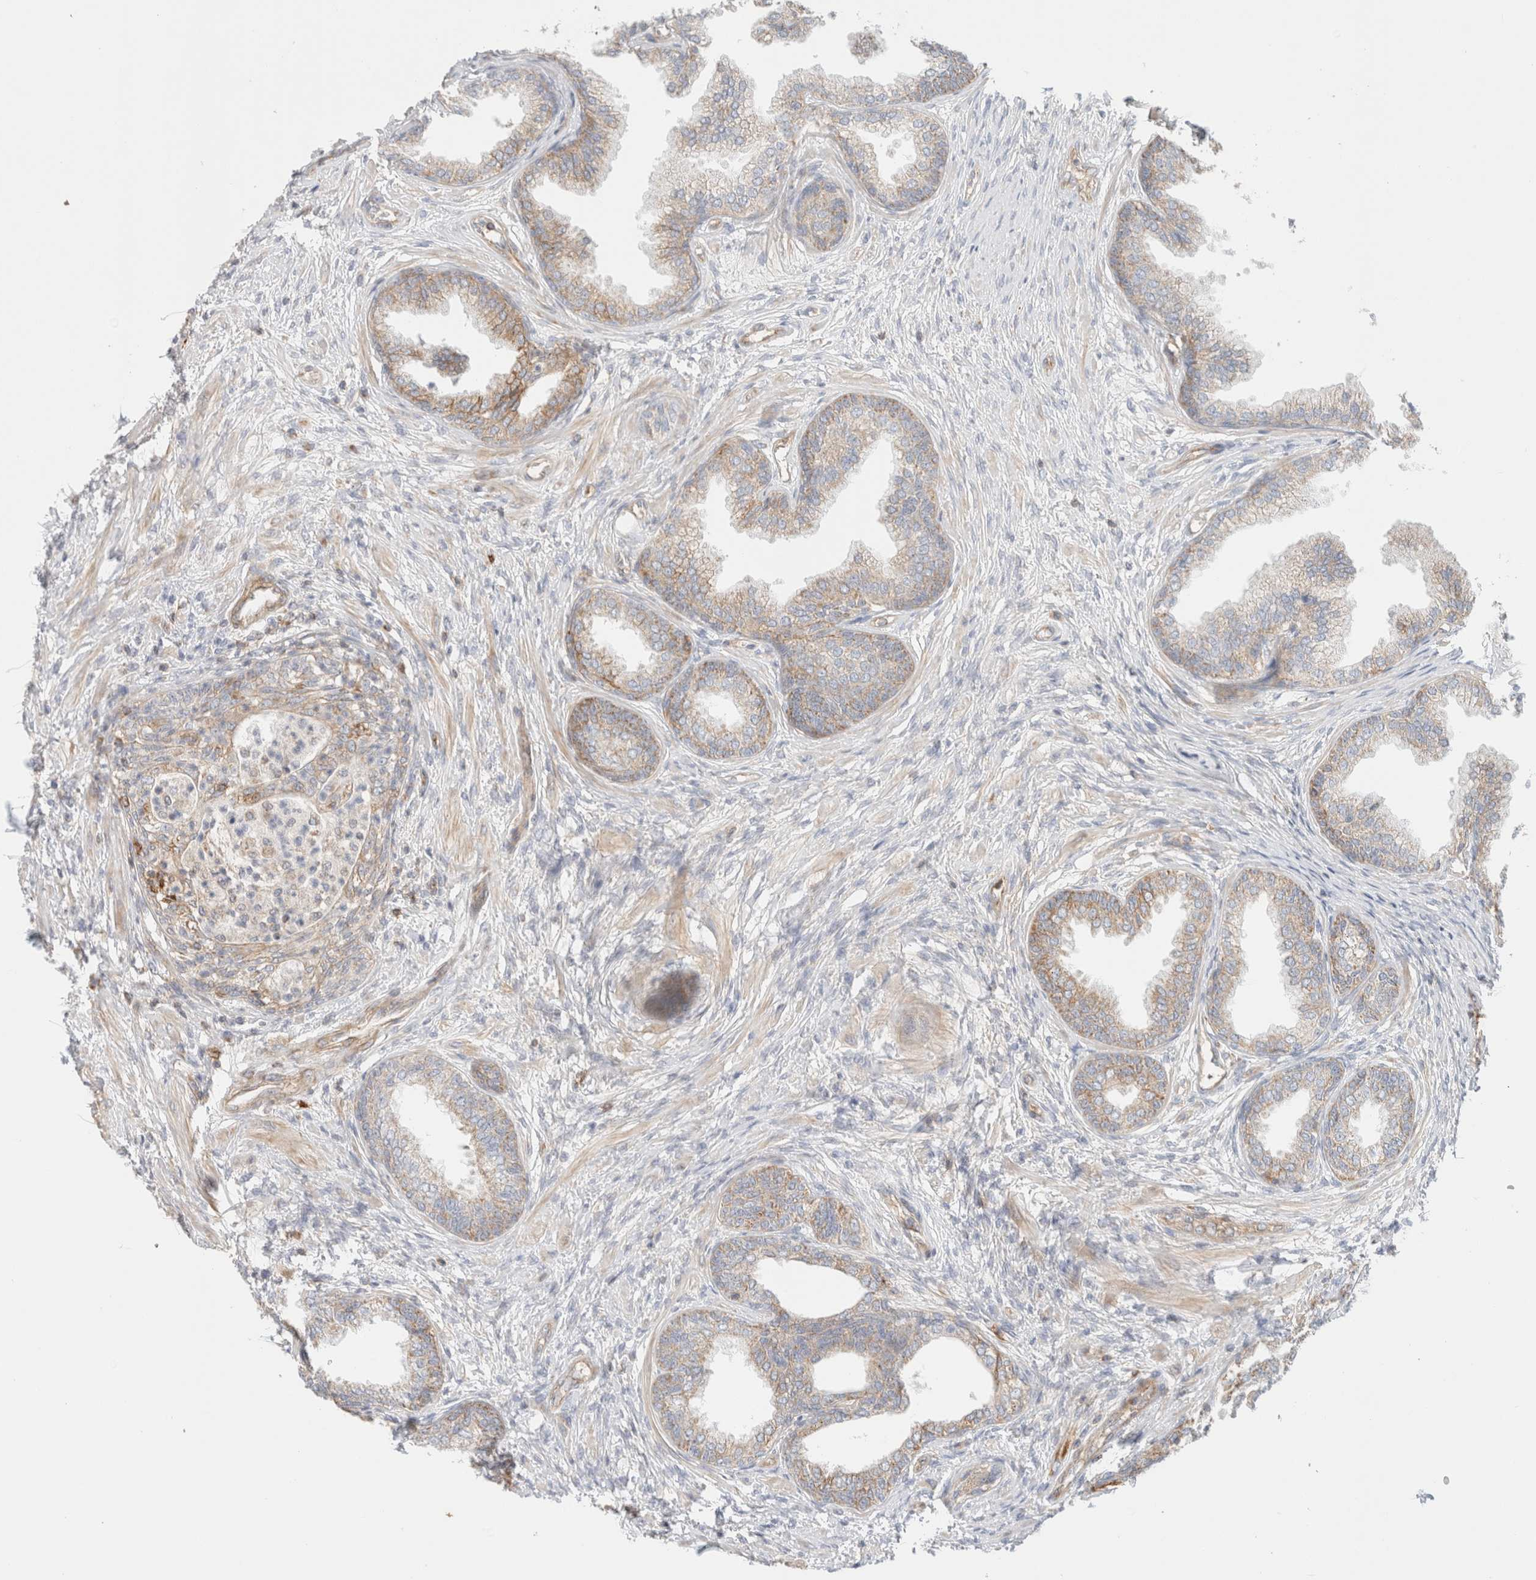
{"staining": {"intensity": "moderate", "quantity": "<25%", "location": "cytoplasmic/membranous"}, "tissue": "prostate", "cell_type": "Glandular cells", "image_type": "normal", "snomed": [{"axis": "morphology", "description": "Normal tissue, NOS"}, {"axis": "topography", "description": "Prostate"}], "caption": "Immunohistochemical staining of normal human prostate exhibits <25% levels of moderate cytoplasmic/membranous protein expression in approximately <25% of glandular cells.", "gene": "MRM3", "patient": {"sex": "male", "age": 76}}